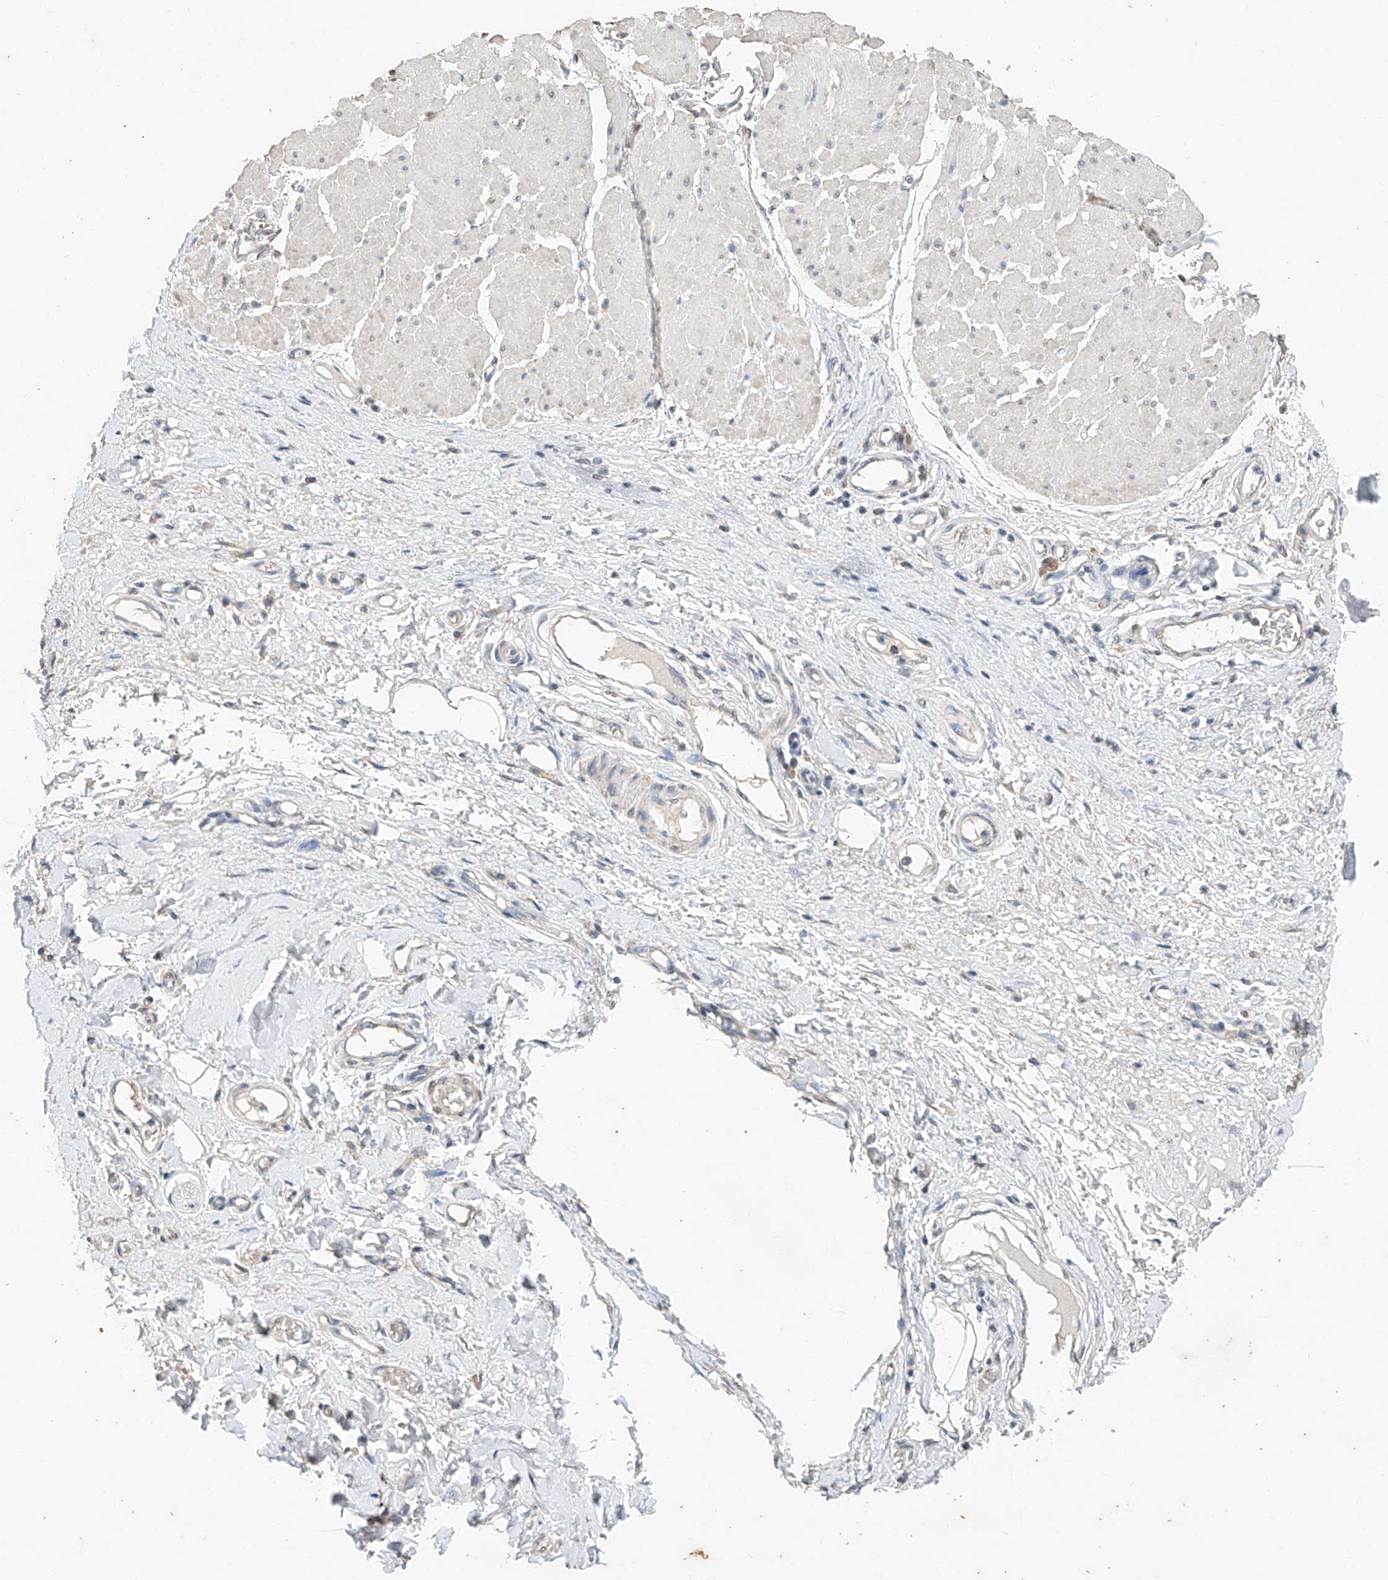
{"staining": {"intensity": "negative", "quantity": "none", "location": "none"}, "tissue": "adipose tissue", "cell_type": "Adipocytes", "image_type": "normal", "snomed": [{"axis": "morphology", "description": "Normal tissue, NOS"}, {"axis": "morphology", "description": "Adenocarcinoma, NOS"}, {"axis": "topography", "description": "Esophagus"}, {"axis": "topography", "description": "Stomach, upper"}, {"axis": "topography", "description": "Peripheral nerve tissue"}], "caption": "Immunohistochemistry (IHC) photomicrograph of unremarkable adipose tissue: adipose tissue stained with DAB (3,3'-diaminobenzidine) shows no significant protein expression in adipocytes.", "gene": "CERS4", "patient": {"sex": "male", "age": 62}}